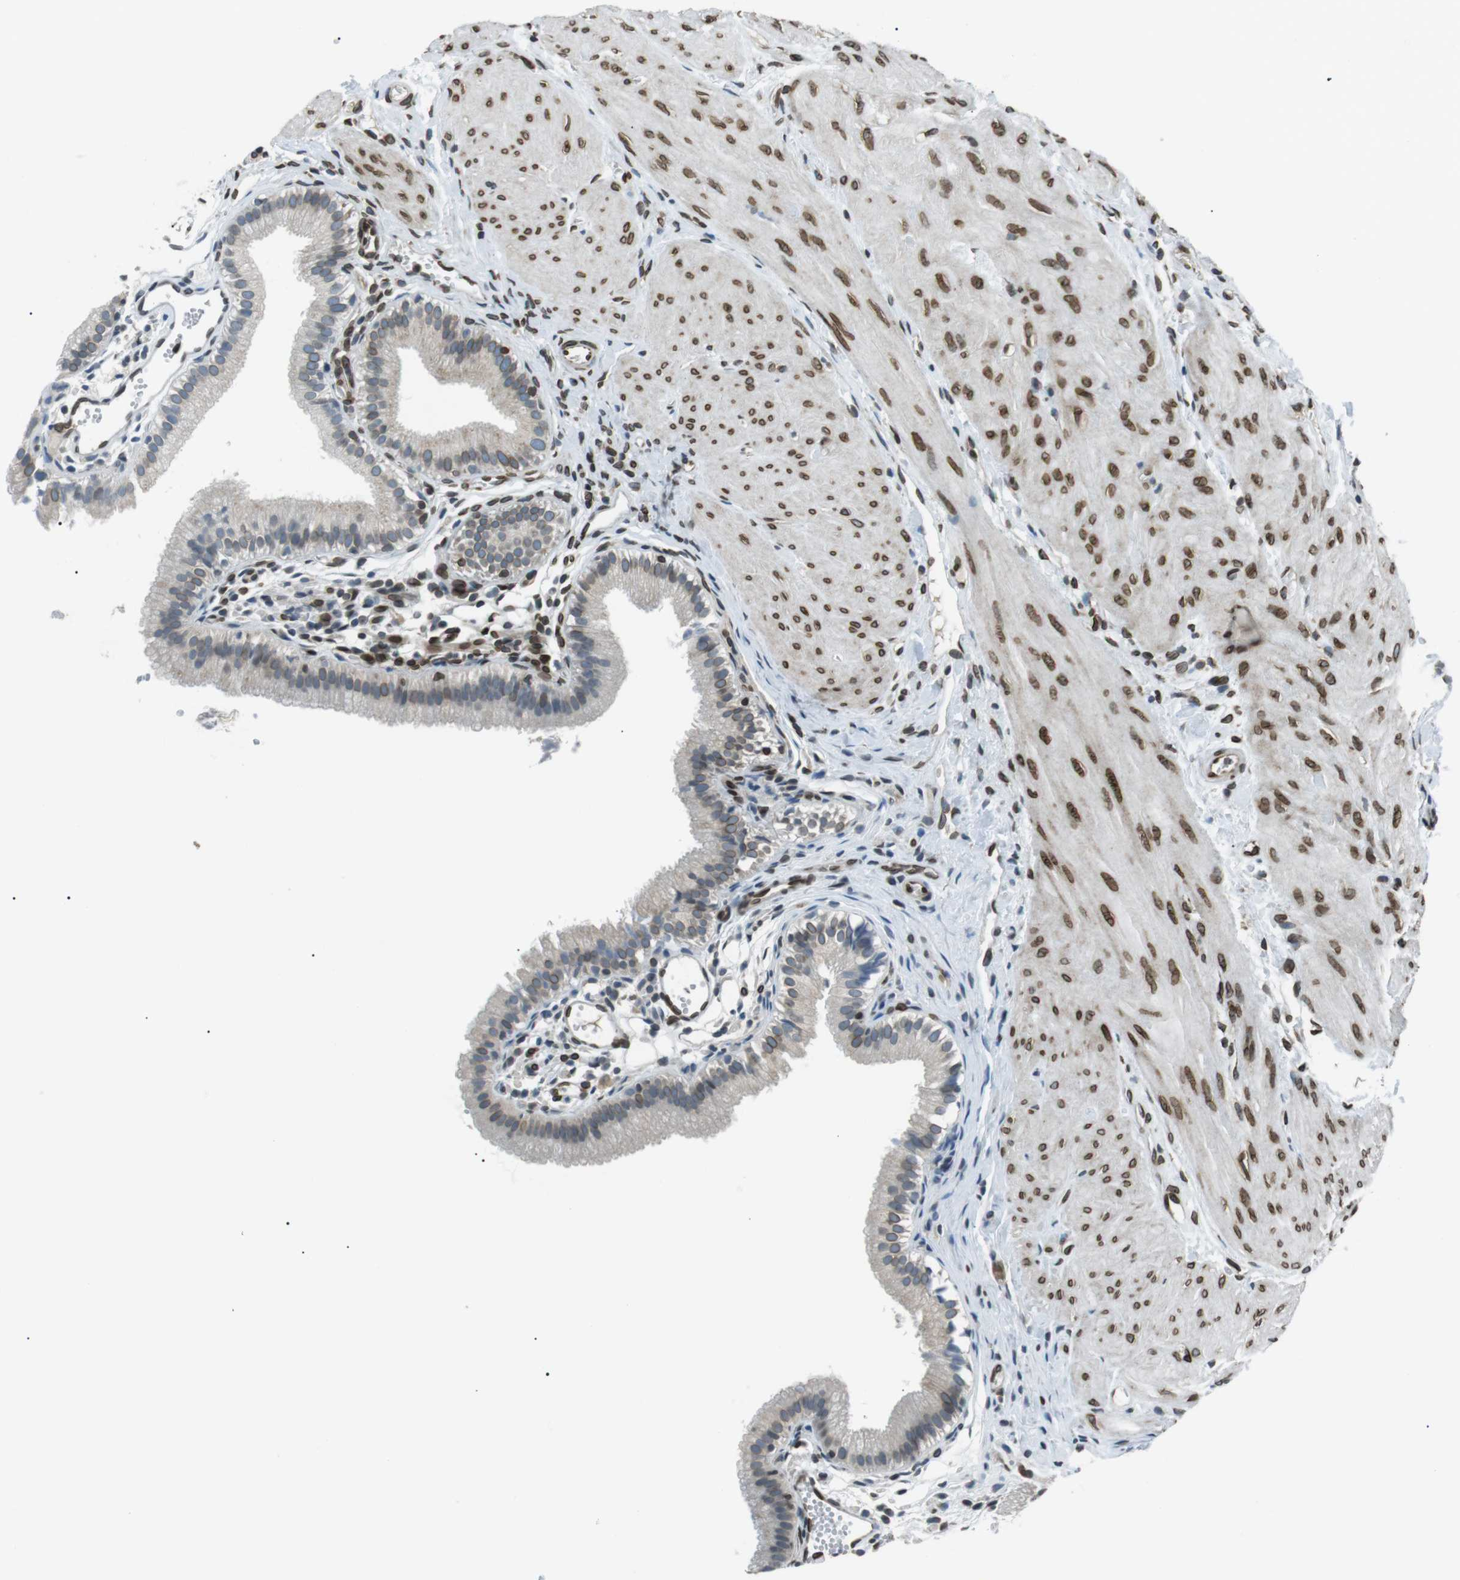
{"staining": {"intensity": "moderate", "quantity": "25%-75%", "location": "cytoplasmic/membranous,nuclear"}, "tissue": "gallbladder", "cell_type": "Glandular cells", "image_type": "normal", "snomed": [{"axis": "morphology", "description": "Normal tissue, NOS"}, {"axis": "topography", "description": "Gallbladder"}], "caption": "Immunohistochemistry image of normal human gallbladder stained for a protein (brown), which reveals medium levels of moderate cytoplasmic/membranous,nuclear positivity in approximately 25%-75% of glandular cells.", "gene": "TMX4", "patient": {"sex": "female", "age": 26}}